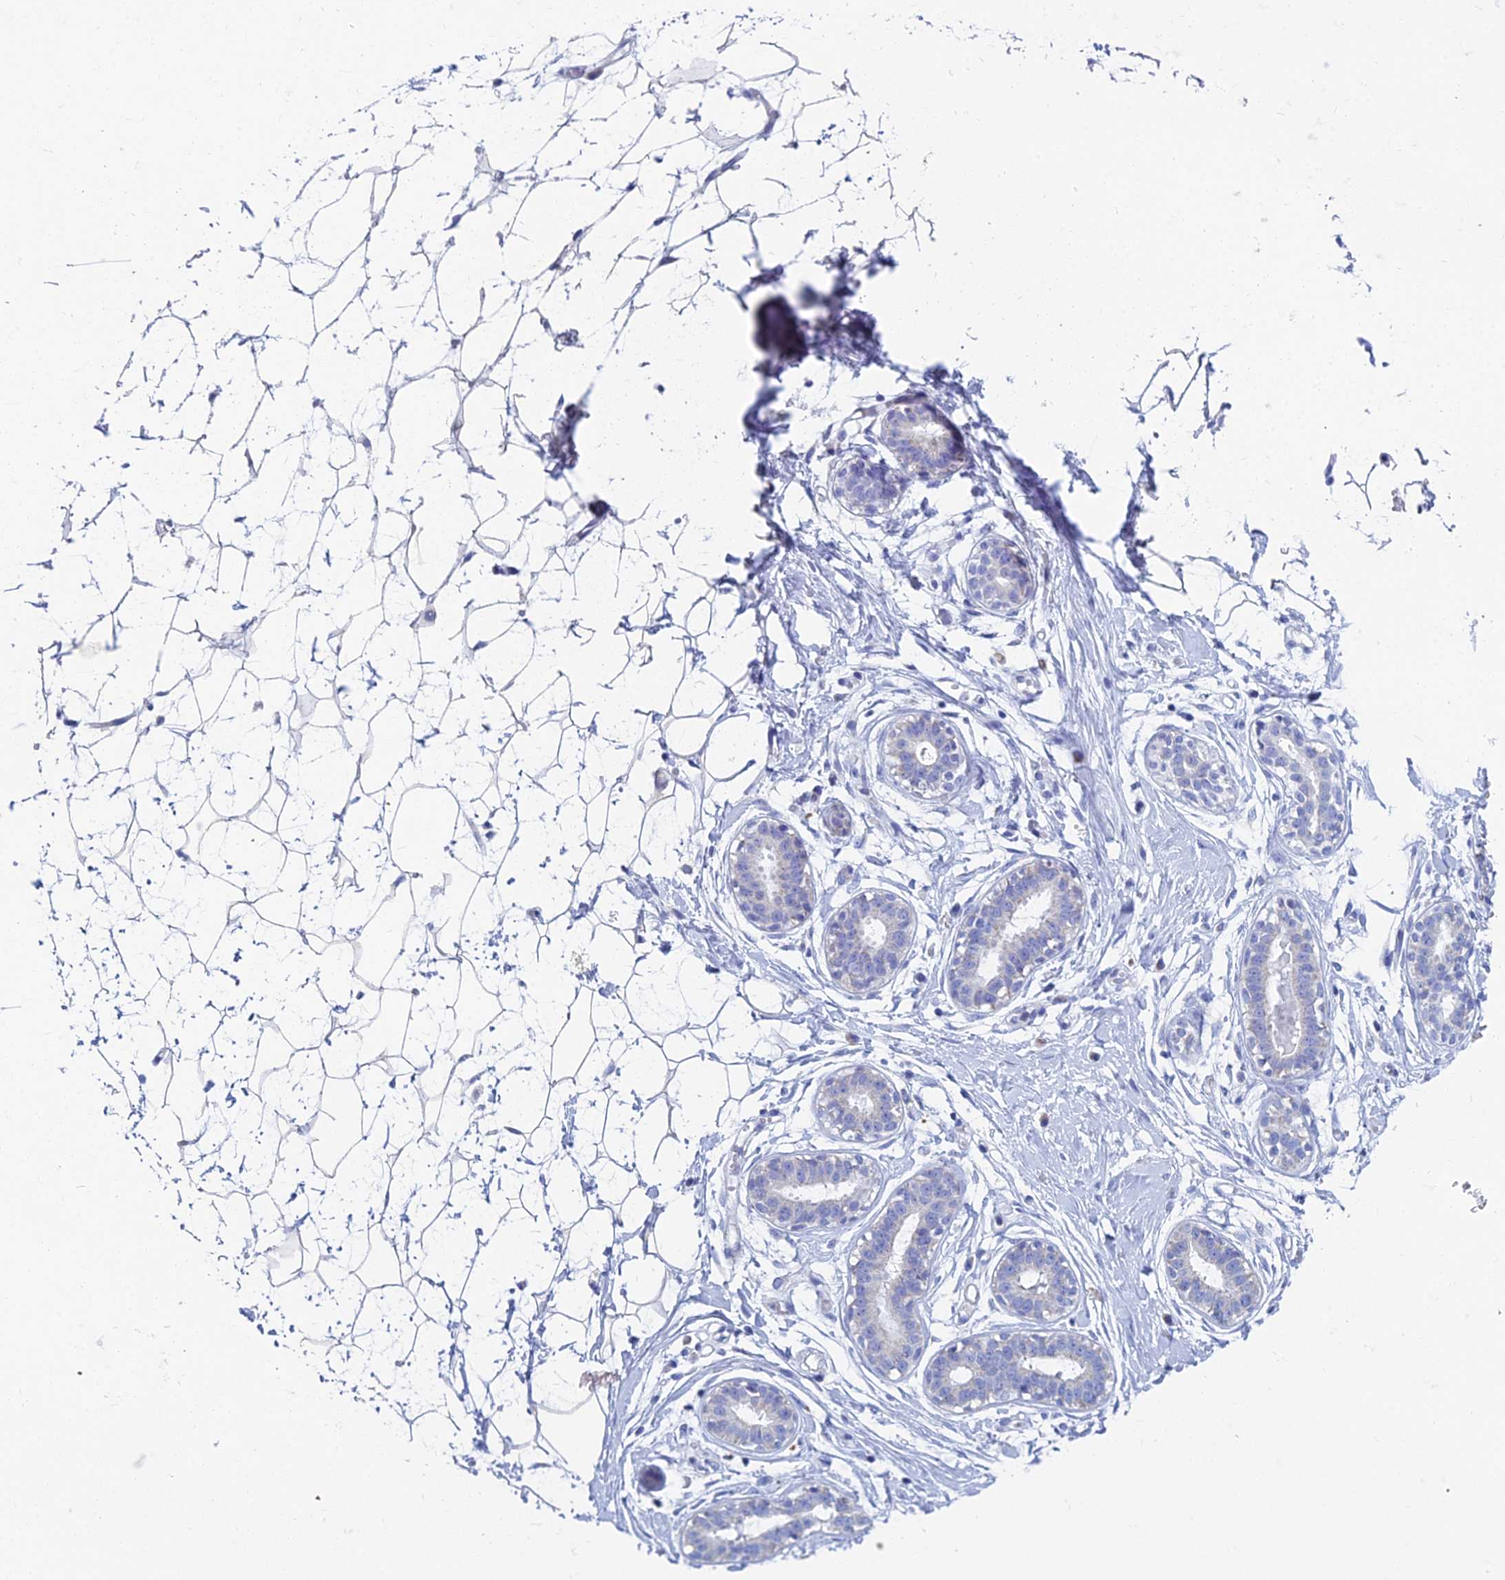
{"staining": {"intensity": "negative", "quantity": "none", "location": "none"}, "tissue": "breast", "cell_type": "Adipocytes", "image_type": "normal", "snomed": [{"axis": "morphology", "description": "Normal tissue, NOS"}, {"axis": "morphology", "description": "Adenoma, NOS"}, {"axis": "topography", "description": "Breast"}], "caption": "The histopathology image shows no significant expression in adipocytes of breast.", "gene": "ACSM1", "patient": {"sex": "female", "age": 23}}